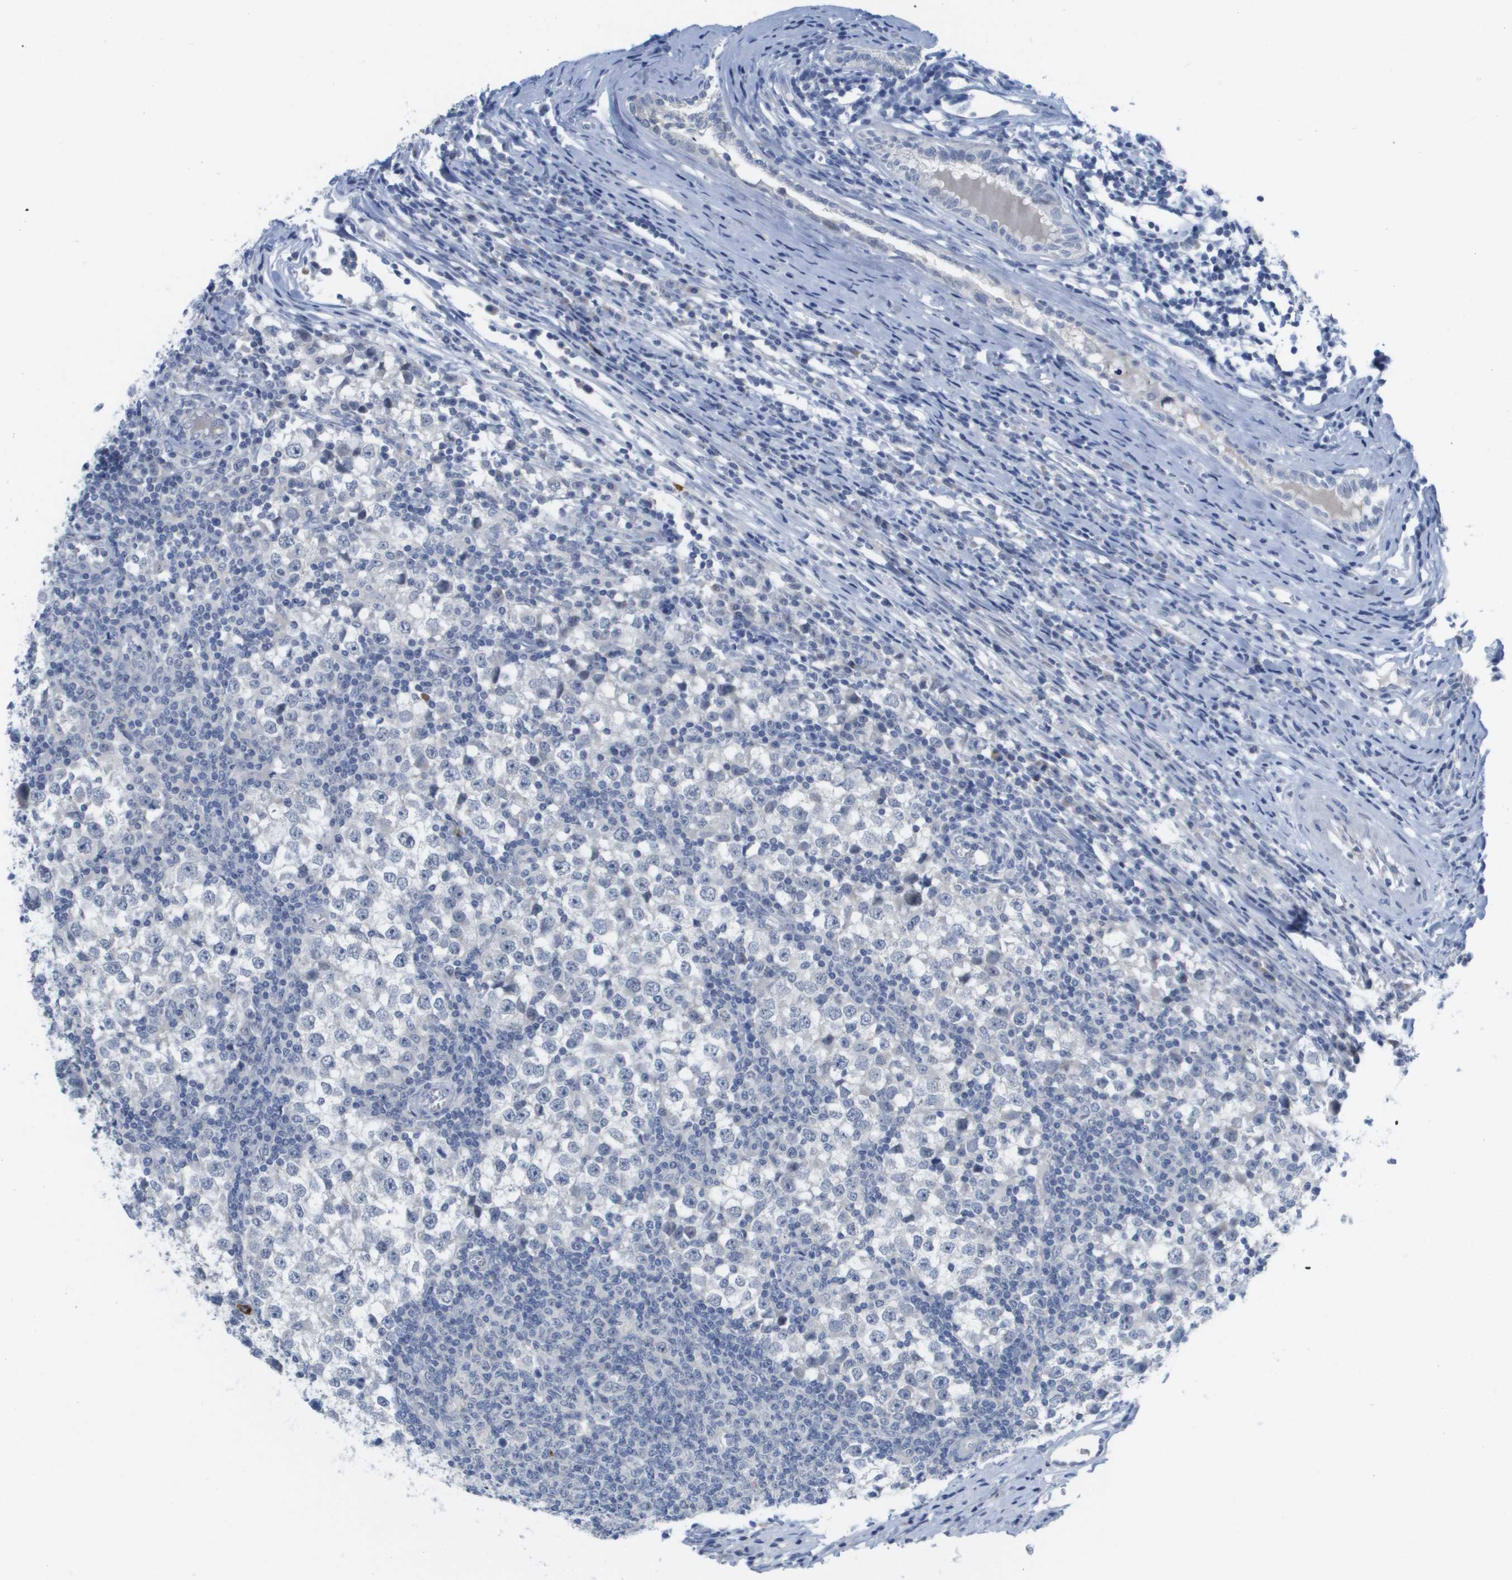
{"staining": {"intensity": "negative", "quantity": "none", "location": "none"}, "tissue": "testis cancer", "cell_type": "Tumor cells", "image_type": "cancer", "snomed": [{"axis": "morphology", "description": "Seminoma, NOS"}, {"axis": "topography", "description": "Testis"}], "caption": "An image of human testis cancer is negative for staining in tumor cells. Nuclei are stained in blue.", "gene": "PDE4A", "patient": {"sex": "male", "age": 65}}